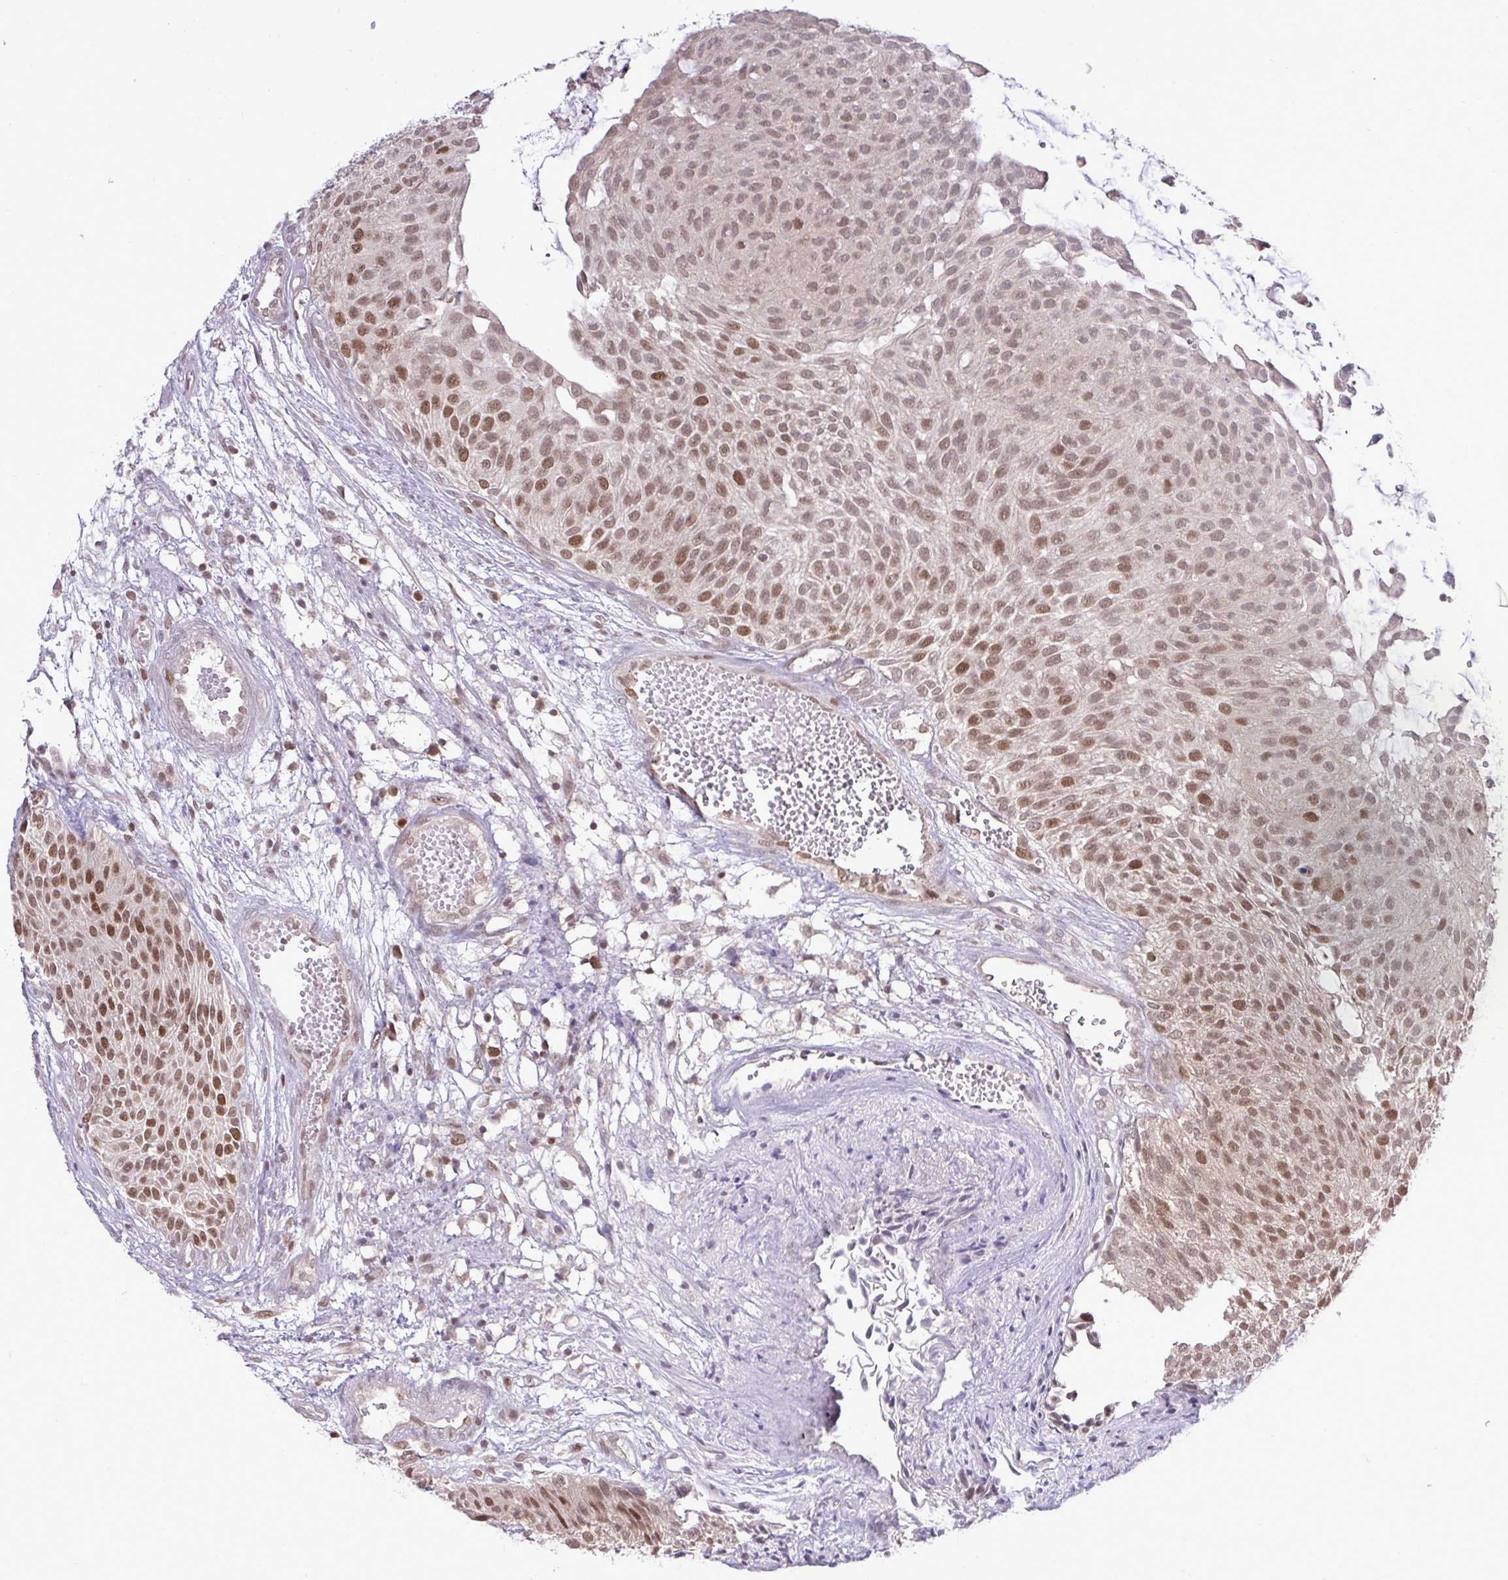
{"staining": {"intensity": "moderate", "quantity": "25%-75%", "location": "nuclear"}, "tissue": "urothelial cancer", "cell_type": "Tumor cells", "image_type": "cancer", "snomed": [{"axis": "morphology", "description": "Urothelial carcinoma, NOS"}, {"axis": "topography", "description": "Urinary bladder"}], "caption": "High-magnification brightfield microscopy of urothelial cancer stained with DAB (brown) and counterstained with hematoxylin (blue). tumor cells exhibit moderate nuclear staining is seen in approximately25%-75% of cells.", "gene": "RFC4", "patient": {"sex": "male", "age": 84}}